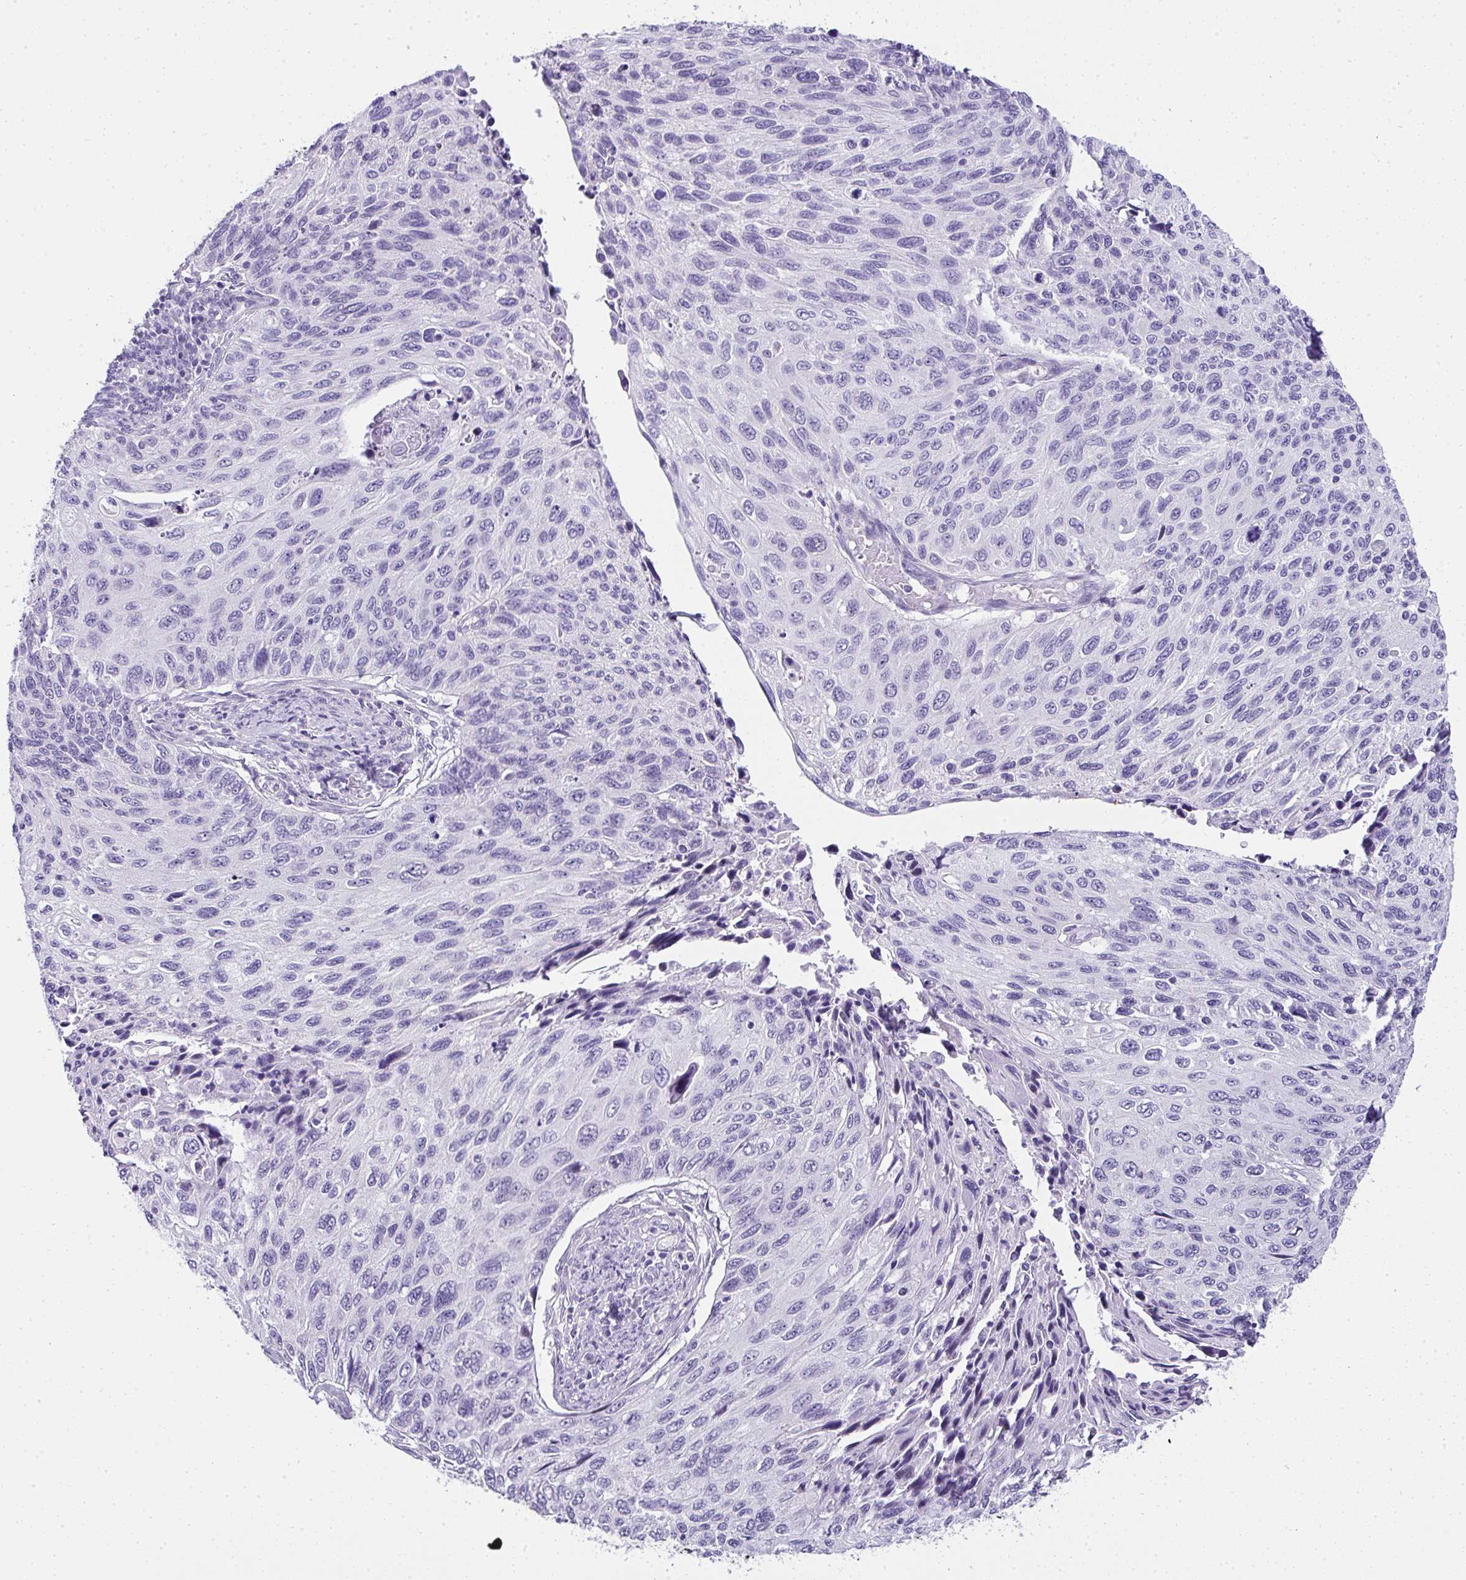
{"staining": {"intensity": "negative", "quantity": "none", "location": "none"}, "tissue": "cervical cancer", "cell_type": "Tumor cells", "image_type": "cancer", "snomed": [{"axis": "morphology", "description": "Squamous cell carcinoma, NOS"}, {"axis": "topography", "description": "Cervix"}], "caption": "Photomicrograph shows no significant protein expression in tumor cells of squamous cell carcinoma (cervical).", "gene": "RNF183", "patient": {"sex": "female", "age": 70}}